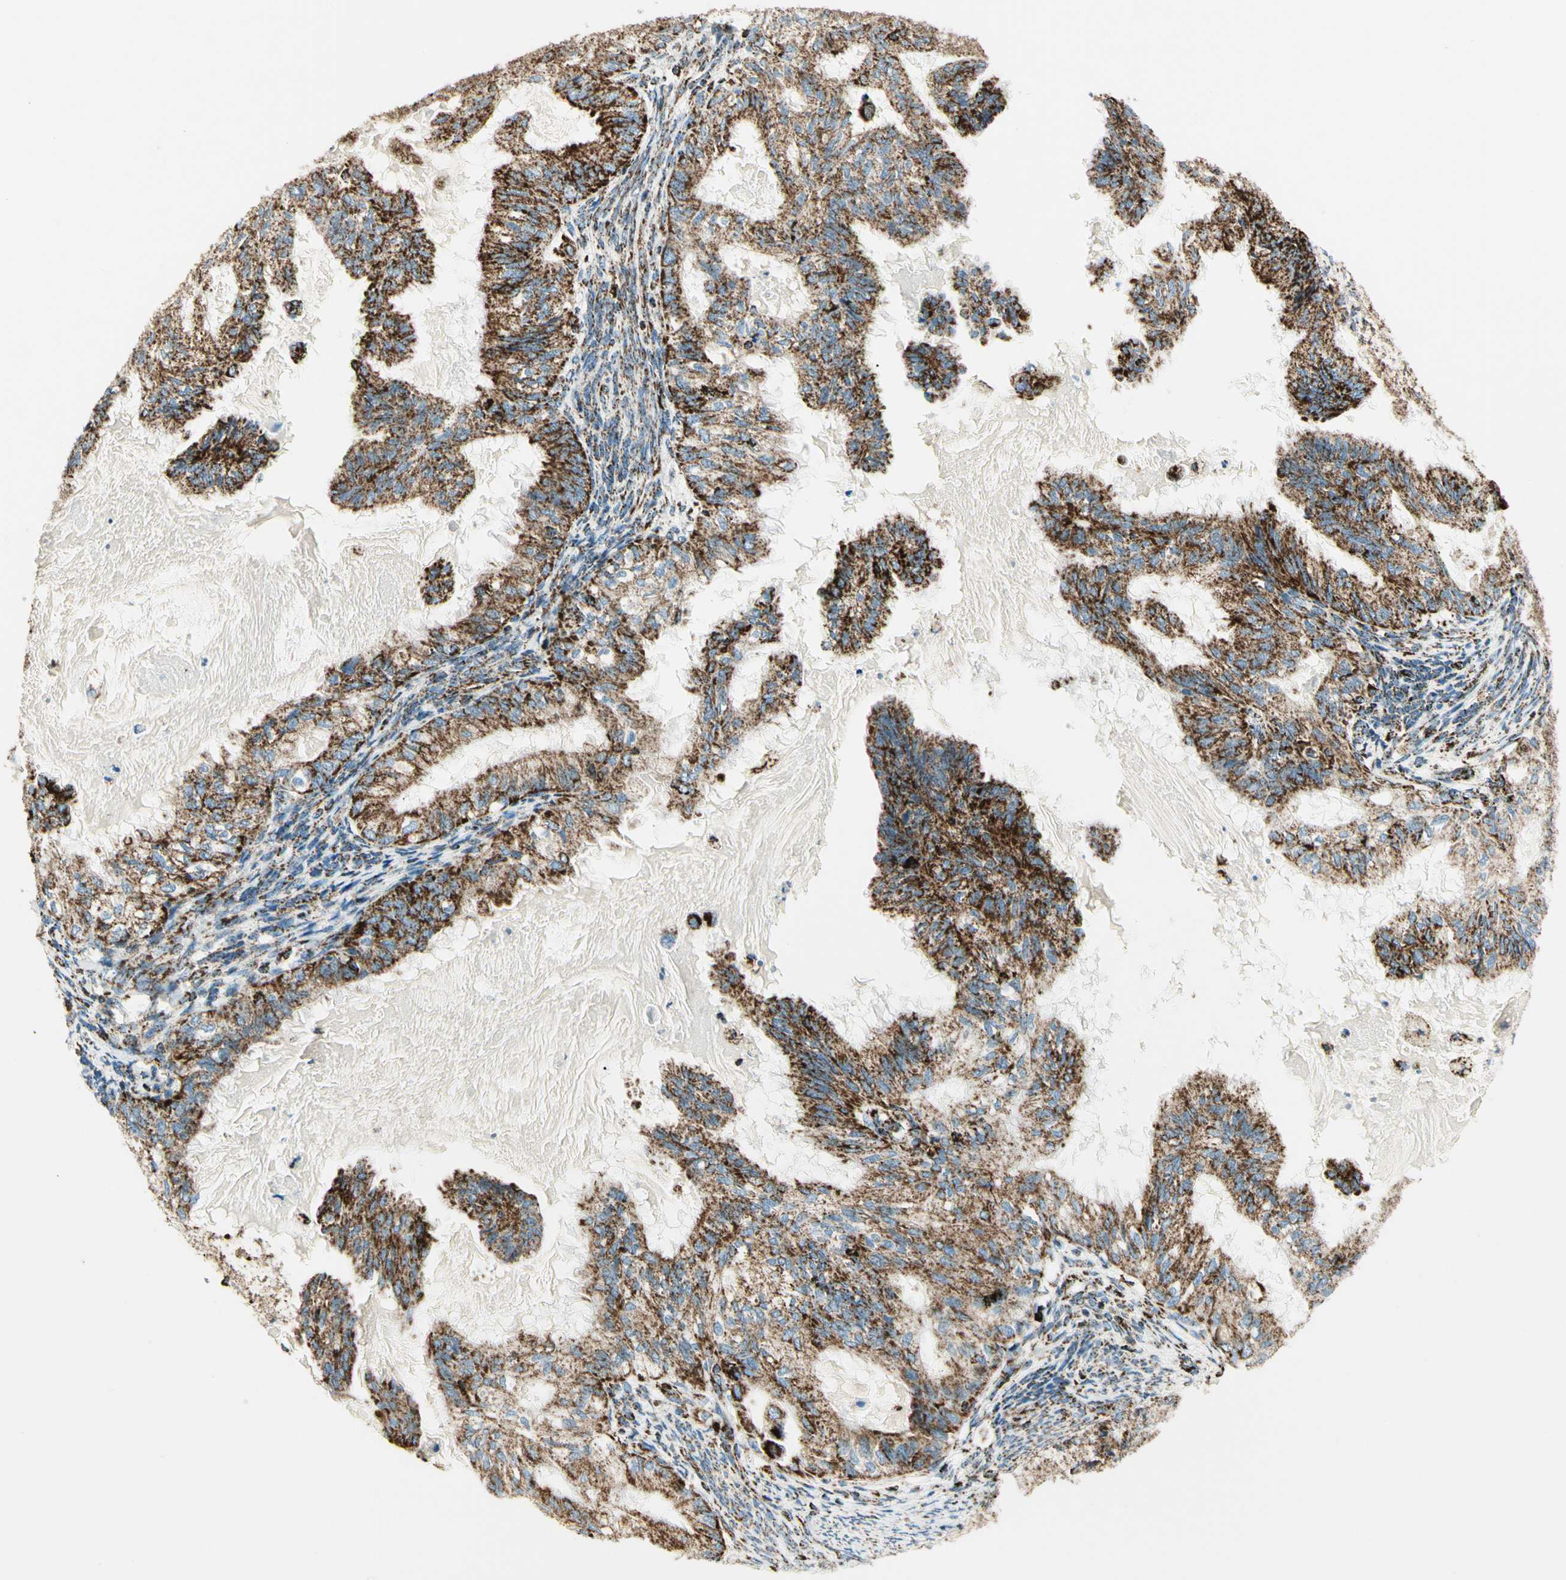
{"staining": {"intensity": "strong", "quantity": ">75%", "location": "cytoplasmic/membranous"}, "tissue": "cervical cancer", "cell_type": "Tumor cells", "image_type": "cancer", "snomed": [{"axis": "morphology", "description": "Normal tissue, NOS"}, {"axis": "morphology", "description": "Adenocarcinoma, NOS"}, {"axis": "topography", "description": "Cervix"}, {"axis": "topography", "description": "Endometrium"}], "caption": "Cervical cancer stained with immunohistochemistry (IHC) exhibits strong cytoplasmic/membranous staining in approximately >75% of tumor cells. (DAB (3,3'-diaminobenzidine) IHC with brightfield microscopy, high magnification).", "gene": "ME2", "patient": {"sex": "female", "age": 86}}